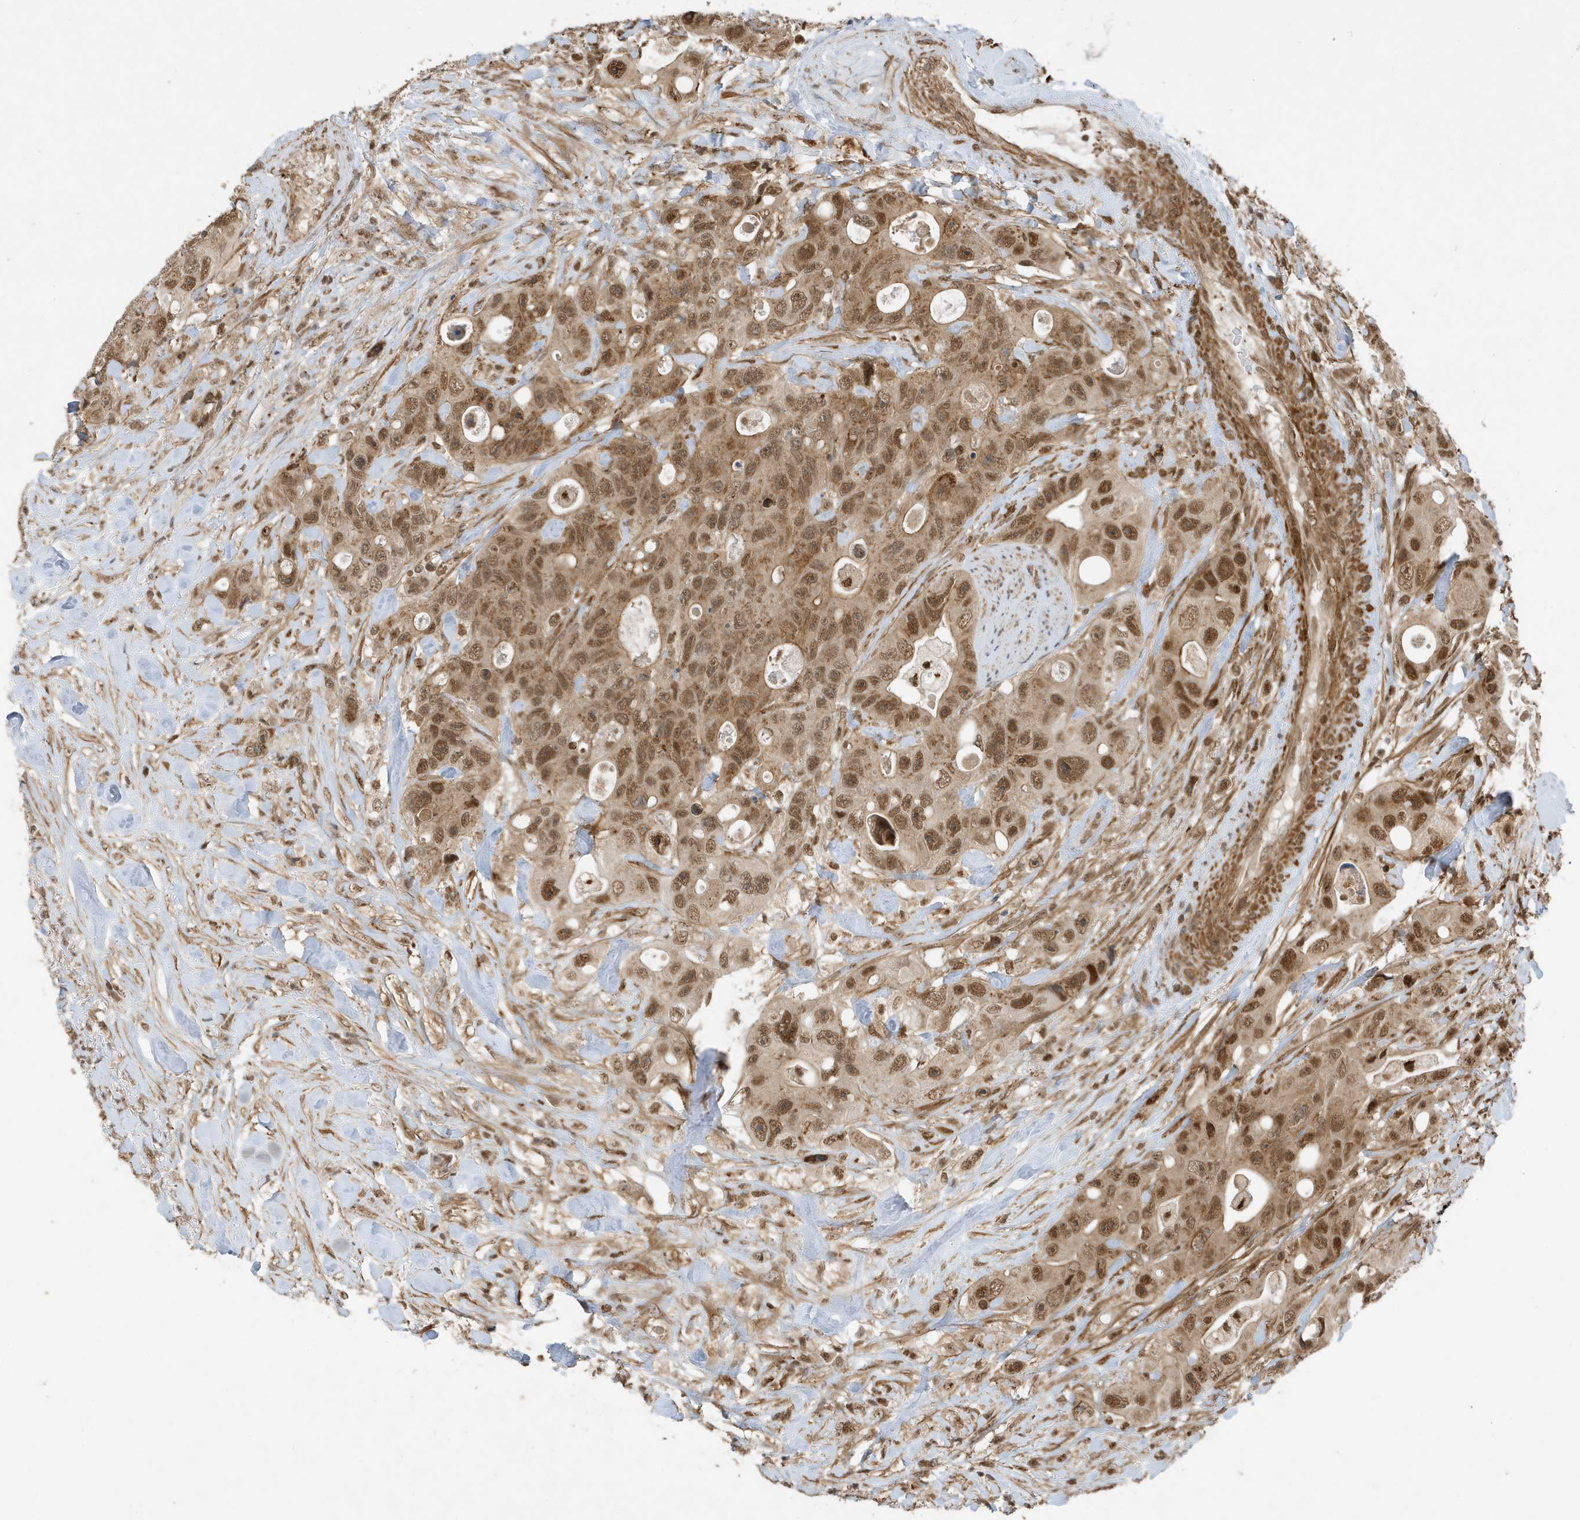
{"staining": {"intensity": "moderate", "quantity": ">75%", "location": "cytoplasmic/membranous,nuclear"}, "tissue": "colorectal cancer", "cell_type": "Tumor cells", "image_type": "cancer", "snomed": [{"axis": "morphology", "description": "Adenocarcinoma, NOS"}, {"axis": "topography", "description": "Colon"}], "caption": "Immunohistochemistry (DAB) staining of human colorectal adenocarcinoma displays moderate cytoplasmic/membranous and nuclear protein expression in approximately >75% of tumor cells.", "gene": "MAST3", "patient": {"sex": "female", "age": 46}}